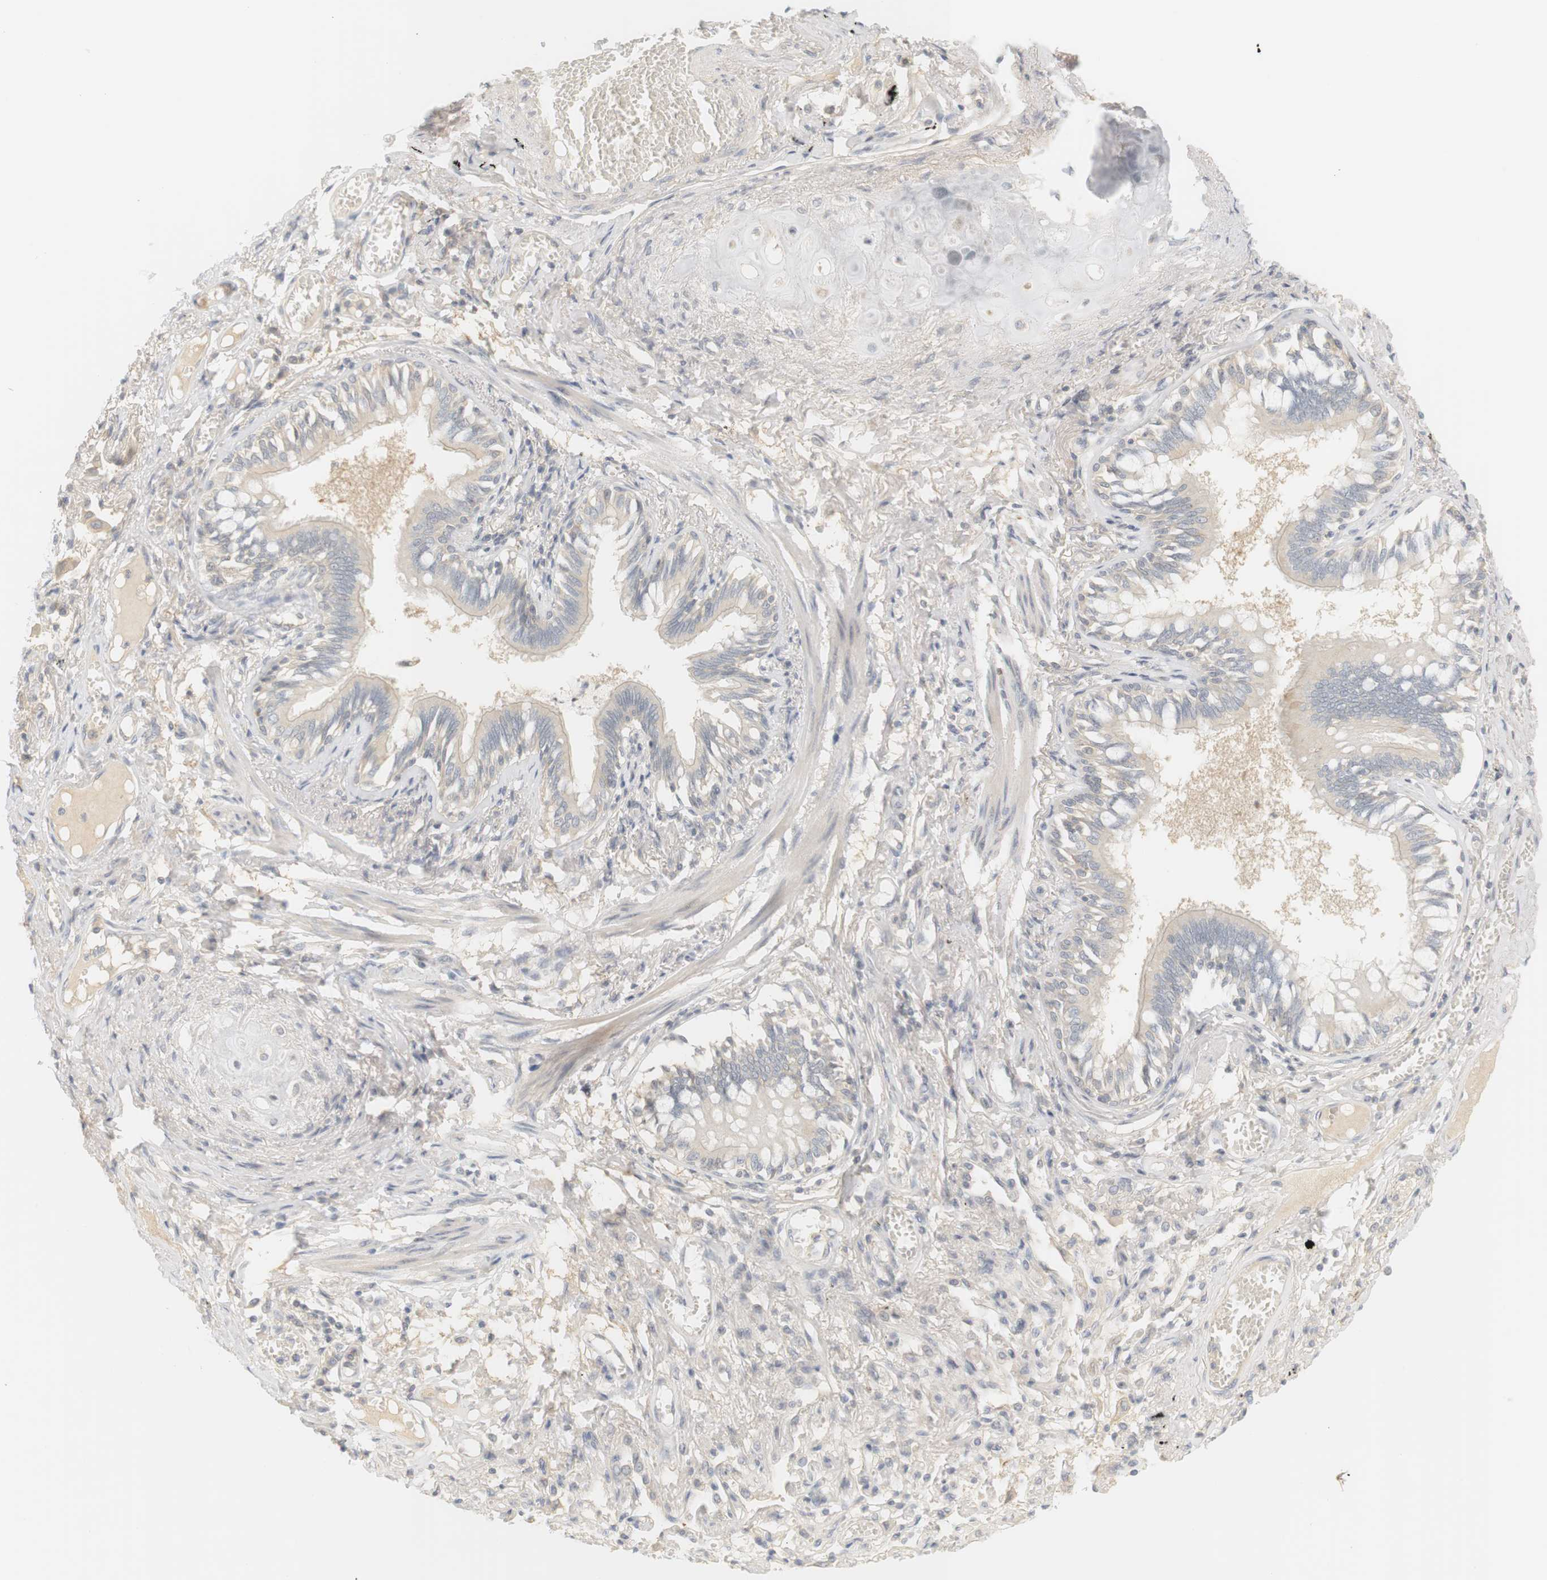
{"staining": {"intensity": "weak", "quantity": ">75%", "location": "cytoplasmic/membranous"}, "tissue": "bronchus", "cell_type": "Respiratory epithelial cells", "image_type": "normal", "snomed": [{"axis": "morphology", "description": "Normal tissue, NOS"}, {"axis": "morphology", "description": "Inflammation, NOS"}, {"axis": "topography", "description": "Cartilage tissue"}, {"axis": "topography", "description": "Lung"}], "caption": "Respiratory epithelial cells exhibit low levels of weak cytoplasmic/membranous staining in approximately >75% of cells in unremarkable bronchus.", "gene": "RTN3", "patient": {"sex": "male", "age": 71}}